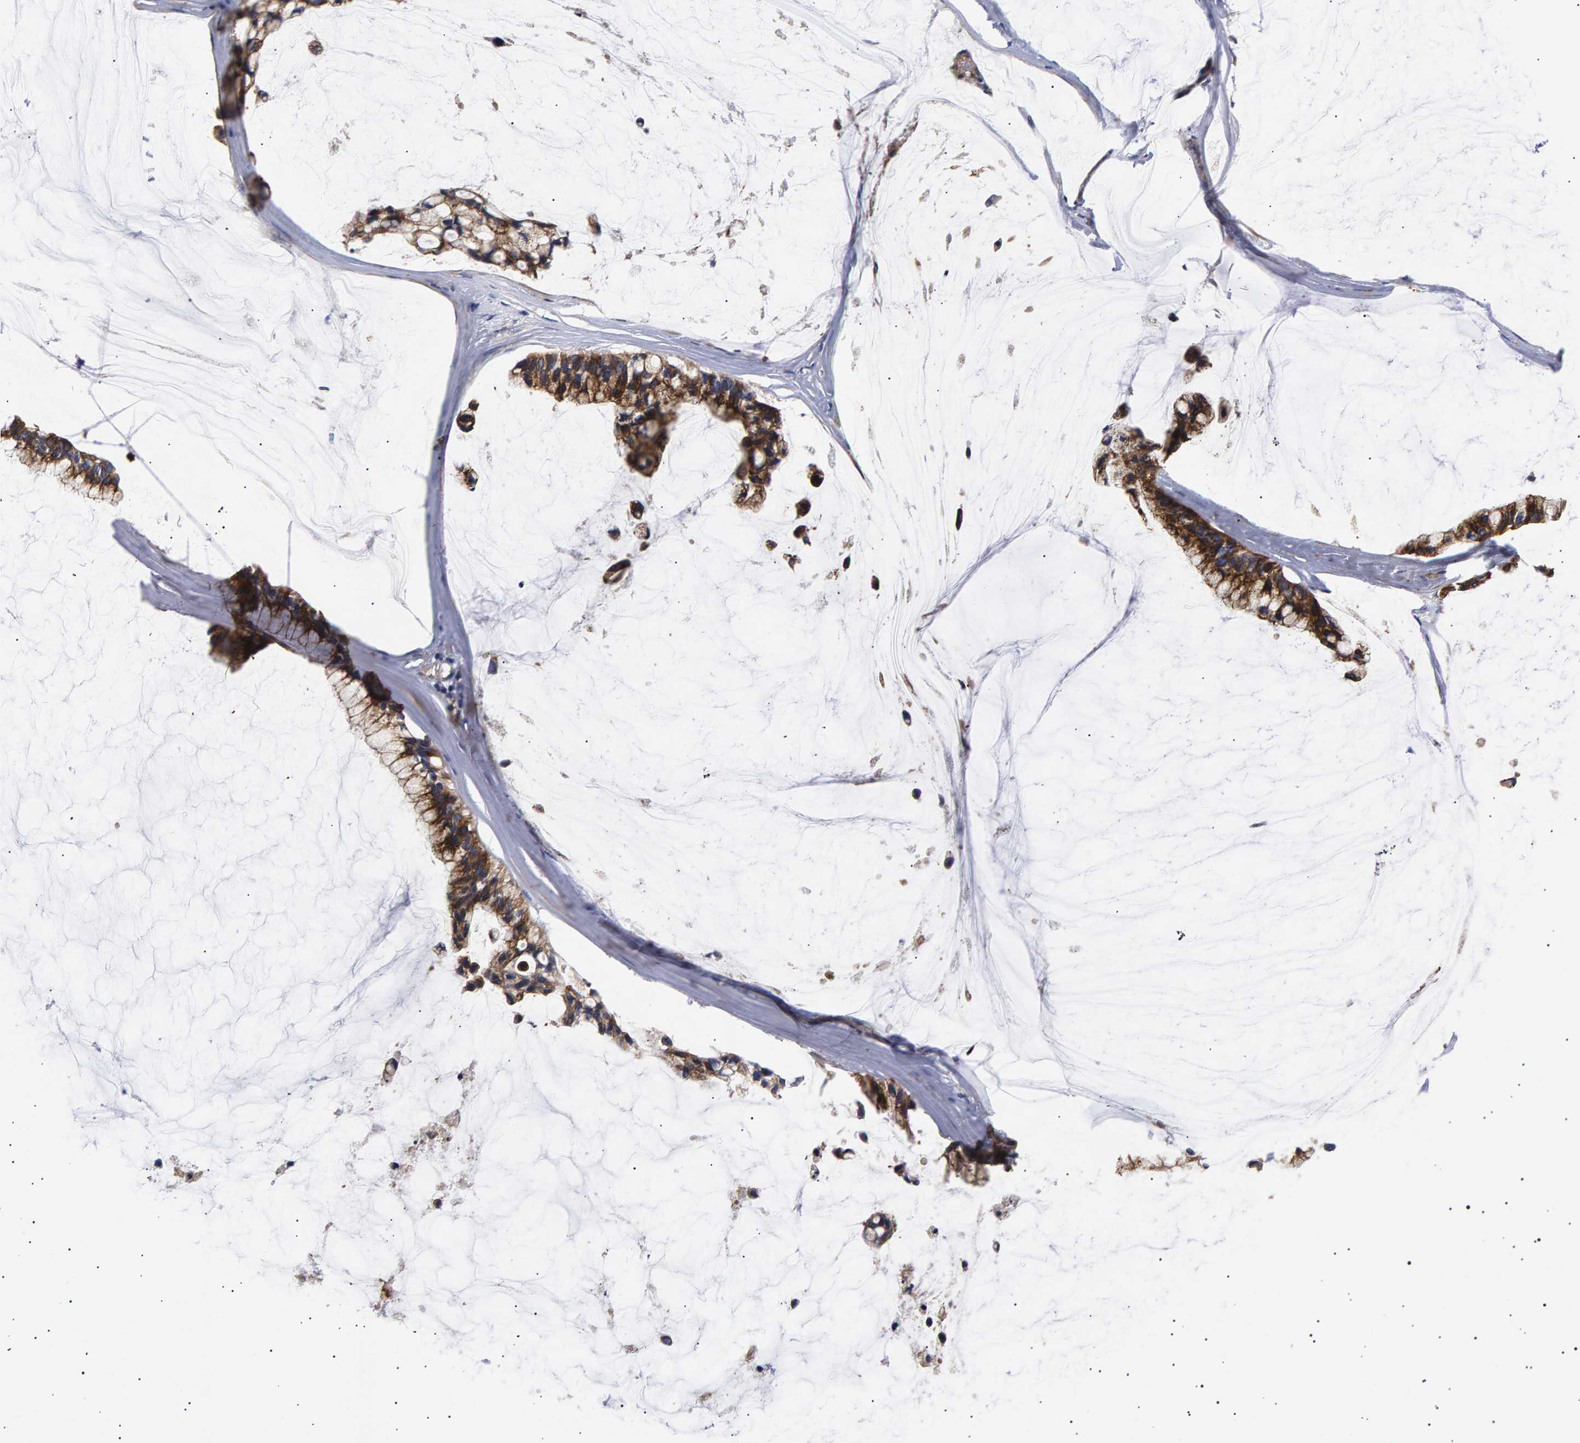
{"staining": {"intensity": "moderate", "quantity": ">75%", "location": "cytoplasmic/membranous"}, "tissue": "ovarian cancer", "cell_type": "Tumor cells", "image_type": "cancer", "snomed": [{"axis": "morphology", "description": "Cystadenocarcinoma, mucinous, NOS"}, {"axis": "topography", "description": "Ovary"}], "caption": "Ovarian mucinous cystadenocarcinoma tissue shows moderate cytoplasmic/membranous positivity in about >75% of tumor cells", "gene": "ANKRD40", "patient": {"sex": "female", "age": 39}}